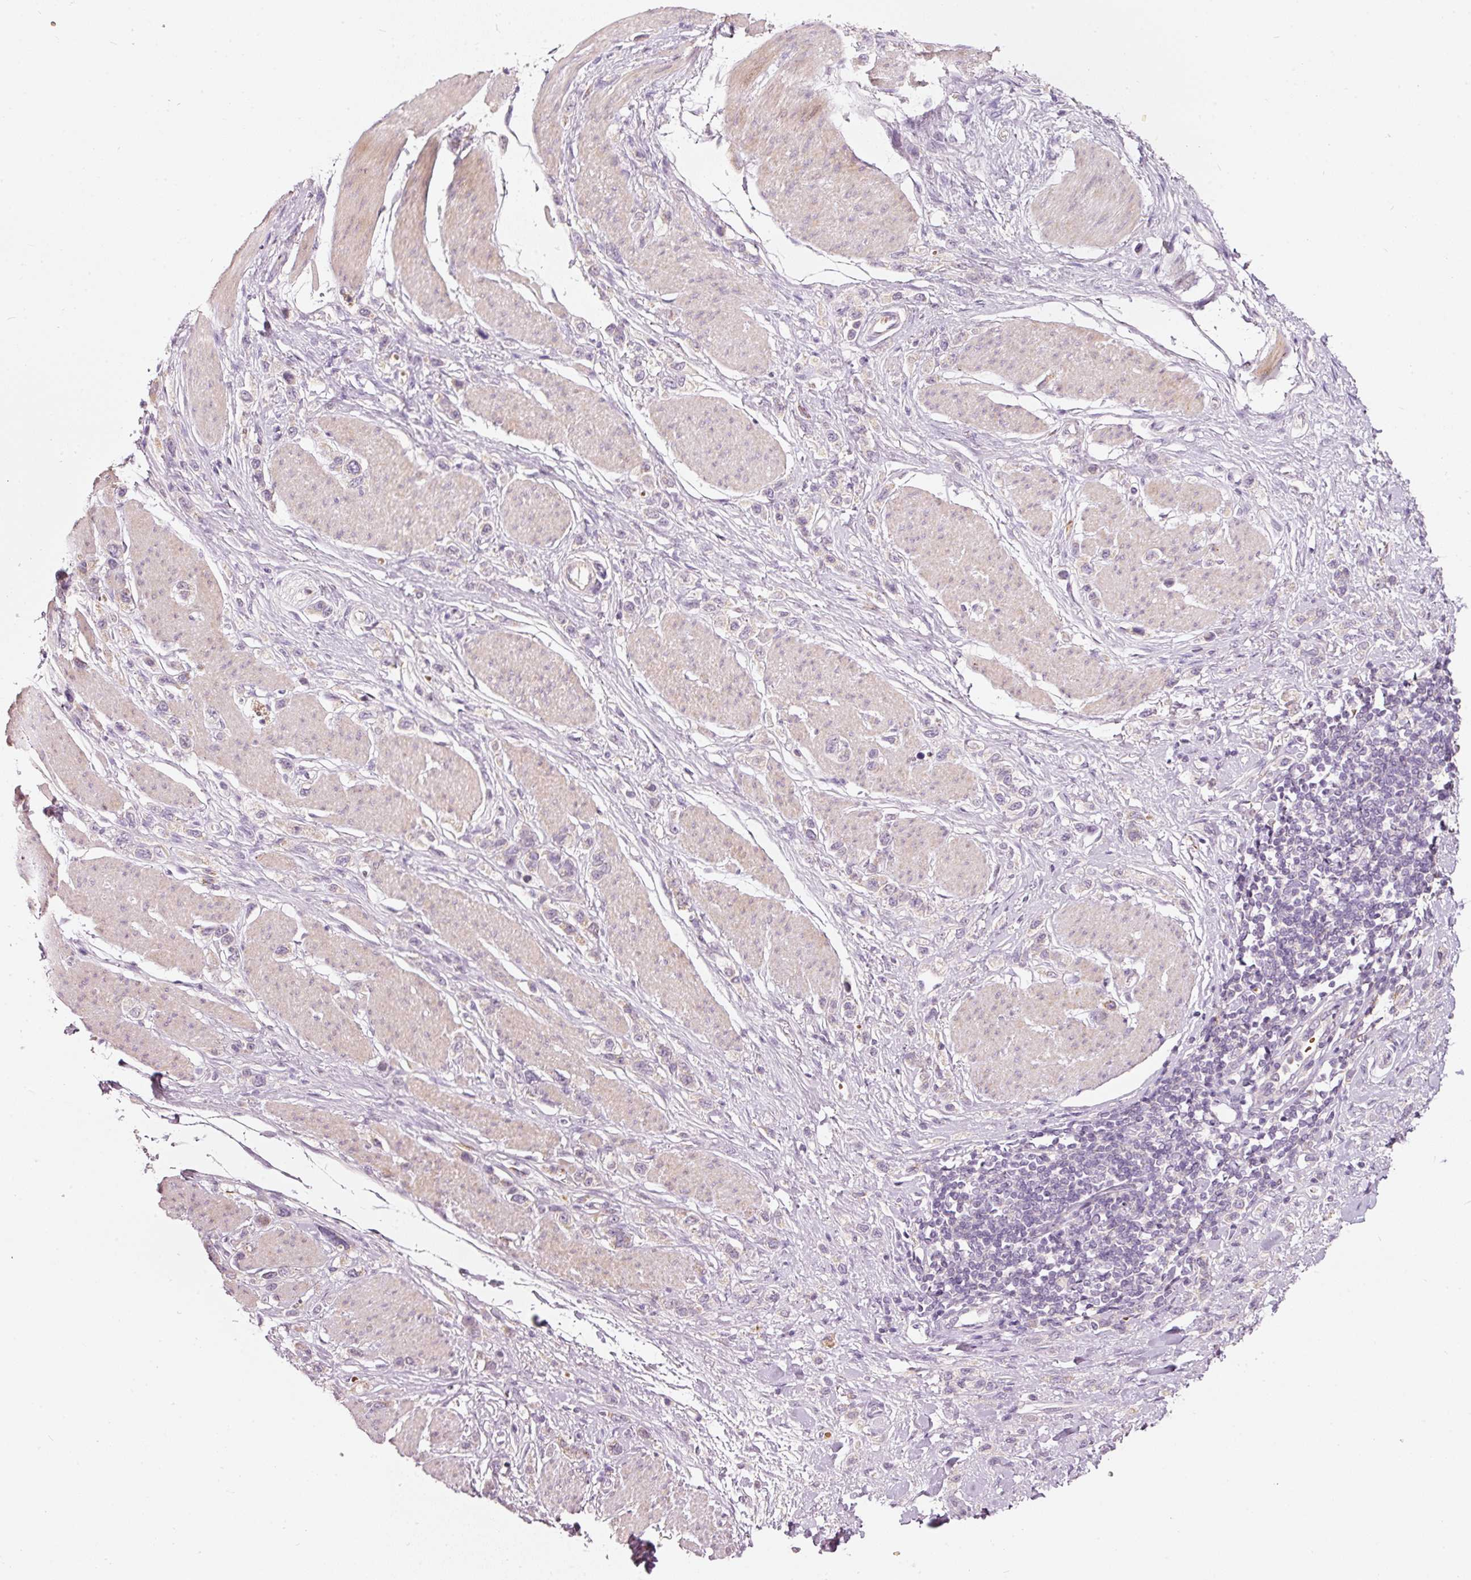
{"staining": {"intensity": "negative", "quantity": "none", "location": "none"}, "tissue": "stomach cancer", "cell_type": "Tumor cells", "image_type": "cancer", "snomed": [{"axis": "morphology", "description": "Adenocarcinoma, NOS"}, {"axis": "topography", "description": "Stomach"}], "caption": "This is a histopathology image of immunohistochemistry (IHC) staining of adenocarcinoma (stomach), which shows no positivity in tumor cells.", "gene": "KLHL21", "patient": {"sex": "female", "age": 65}}